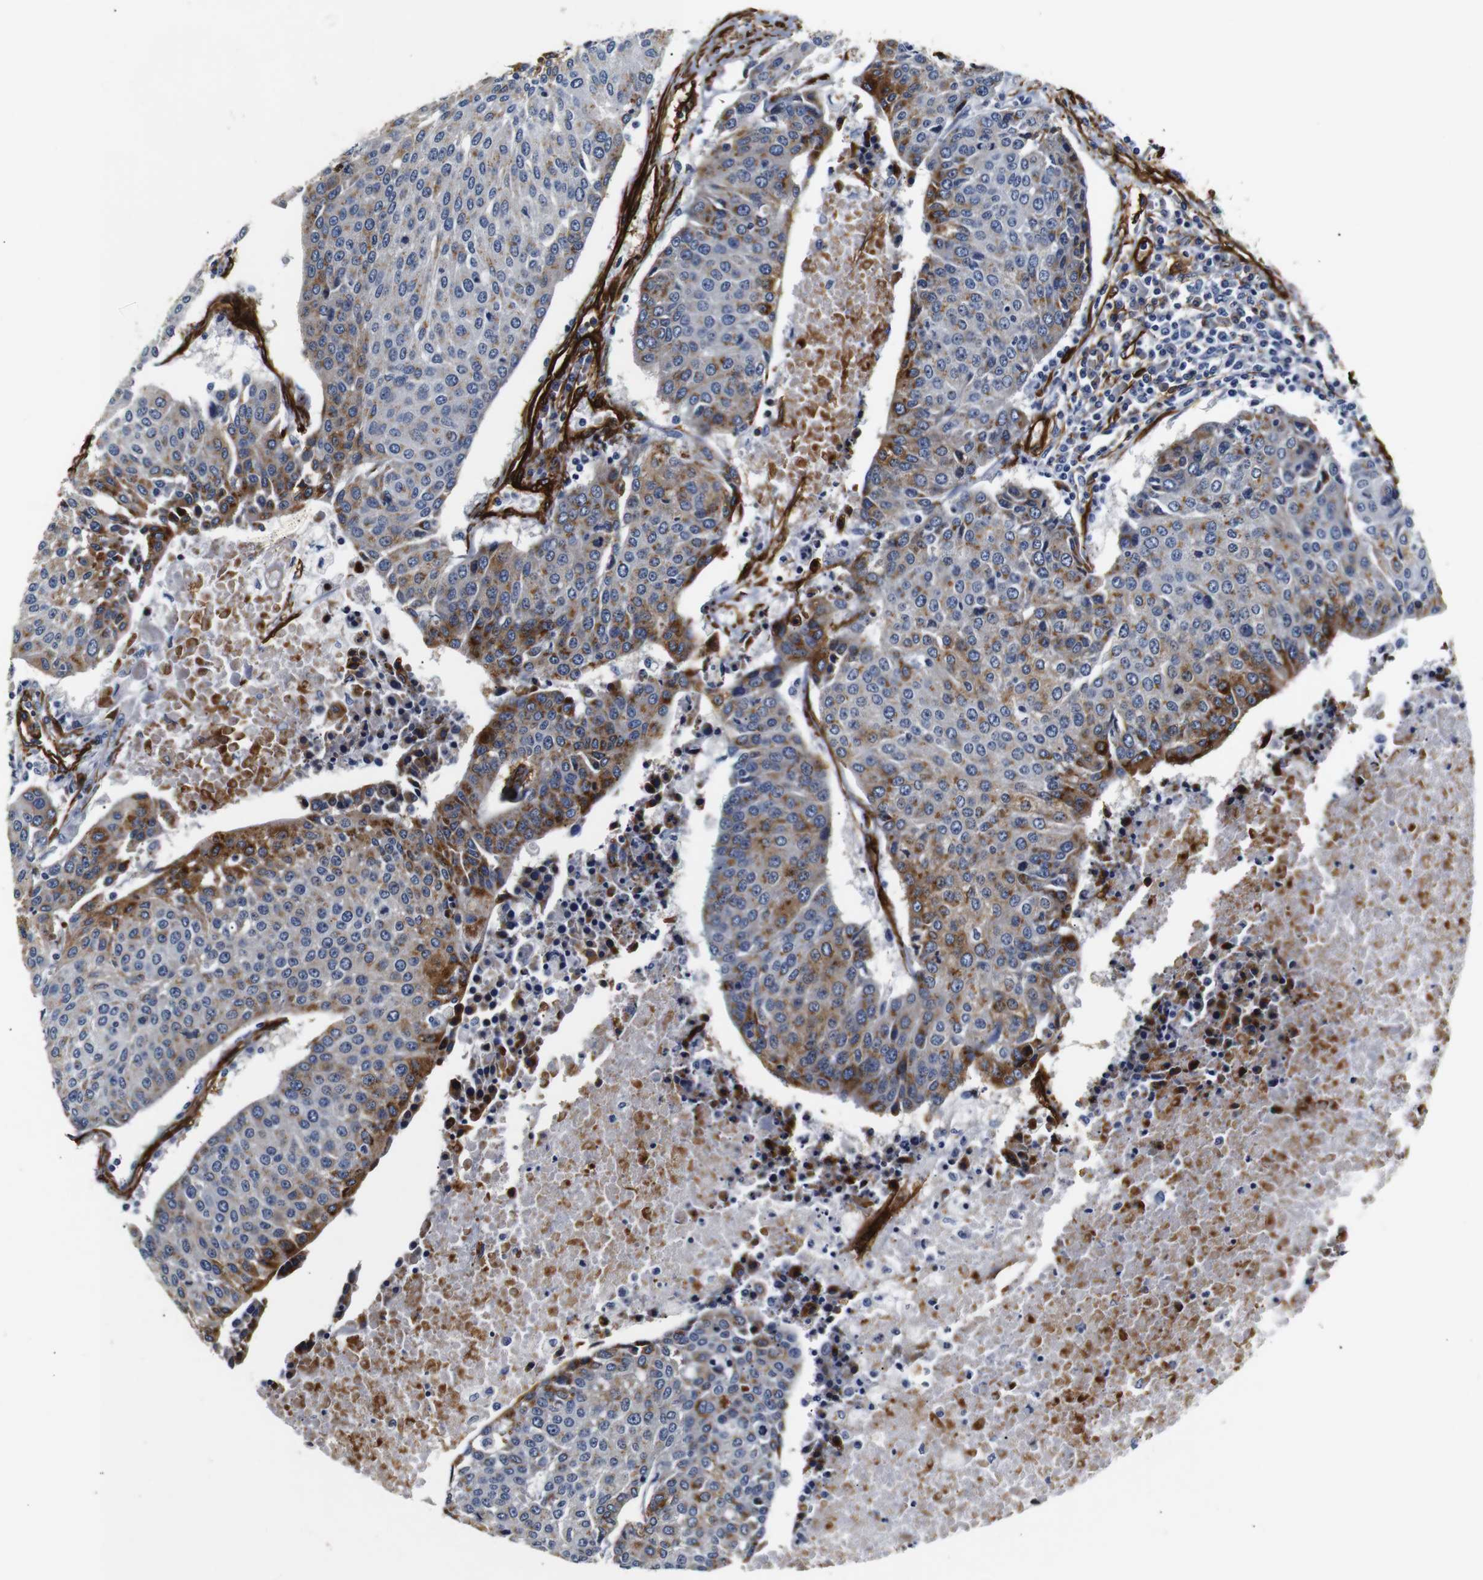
{"staining": {"intensity": "strong", "quantity": "25%-75%", "location": "cytoplasmic/membranous"}, "tissue": "urothelial cancer", "cell_type": "Tumor cells", "image_type": "cancer", "snomed": [{"axis": "morphology", "description": "Urothelial carcinoma, High grade"}, {"axis": "topography", "description": "Urinary bladder"}], "caption": "A histopathology image showing strong cytoplasmic/membranous positivity in about 25%-75% of tumor cells in urothelial cancer, as visualized by brown immunohistochemical staining.", "gene": "CAV2", "patient": {"sex": "female", "age": 85}}